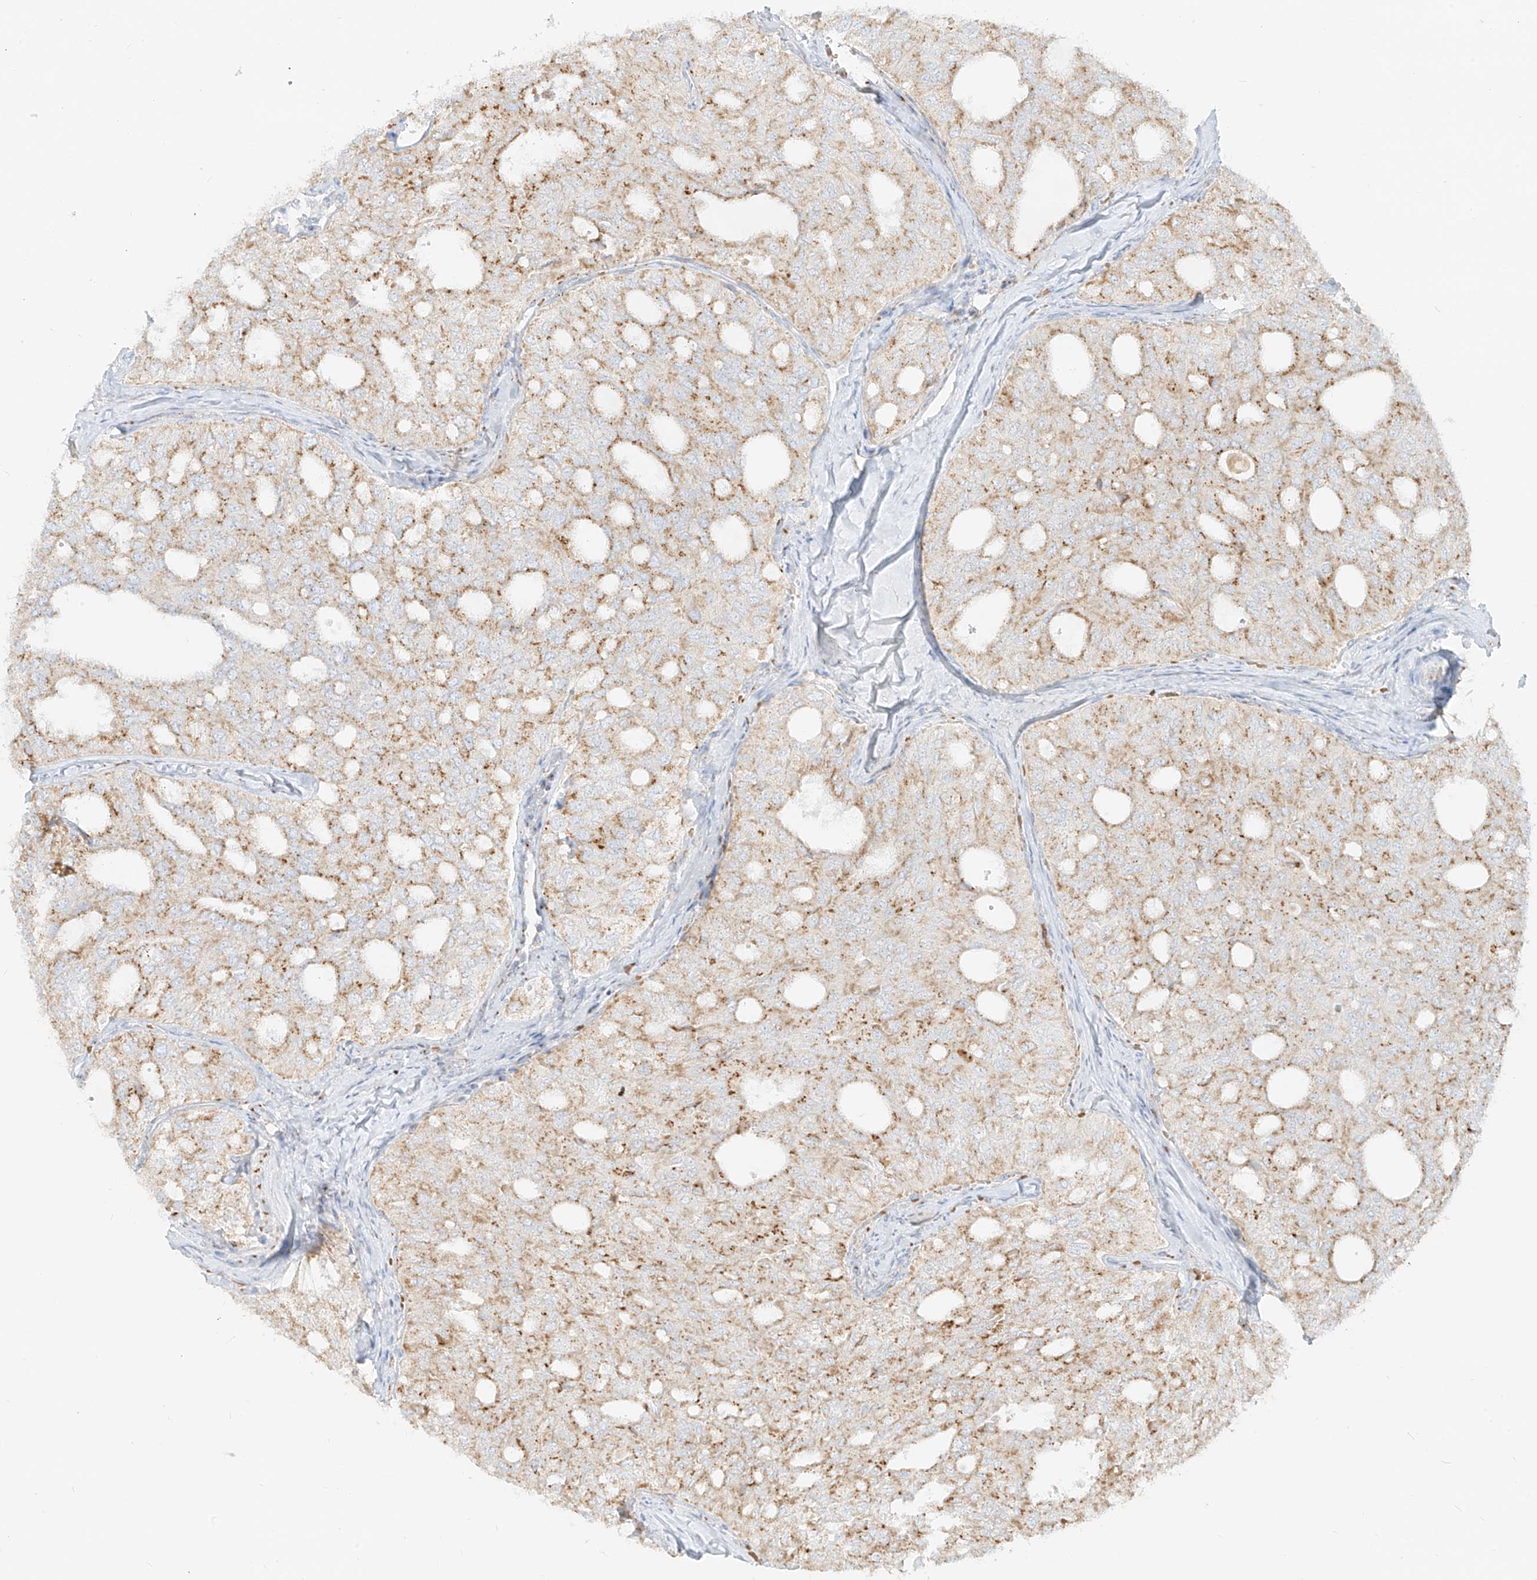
{"staining": {"intensity": "moderate", "quantity": "25%-75%", "location": "cytoplasmic/membranous"}, "tissue": "thyroid cancer", "cell_type": "Tumor cells", "image_type": "cancer", "snomed": [{"axis": "morphology", "description": "Follicular adenoma carcinoma, NOS"}, {"axis": "topography", "description": "Thyroid gland"}], "caption": "An image of human follicular adenoma carcinoma (thyroid) stained for a protein shows moderate cytoplasmic/membranous brown staining in tumor cells. Nuclei are stained in blue.", "gene": "TMEM87B", "patient": {"sex": "male", "age": 75}}